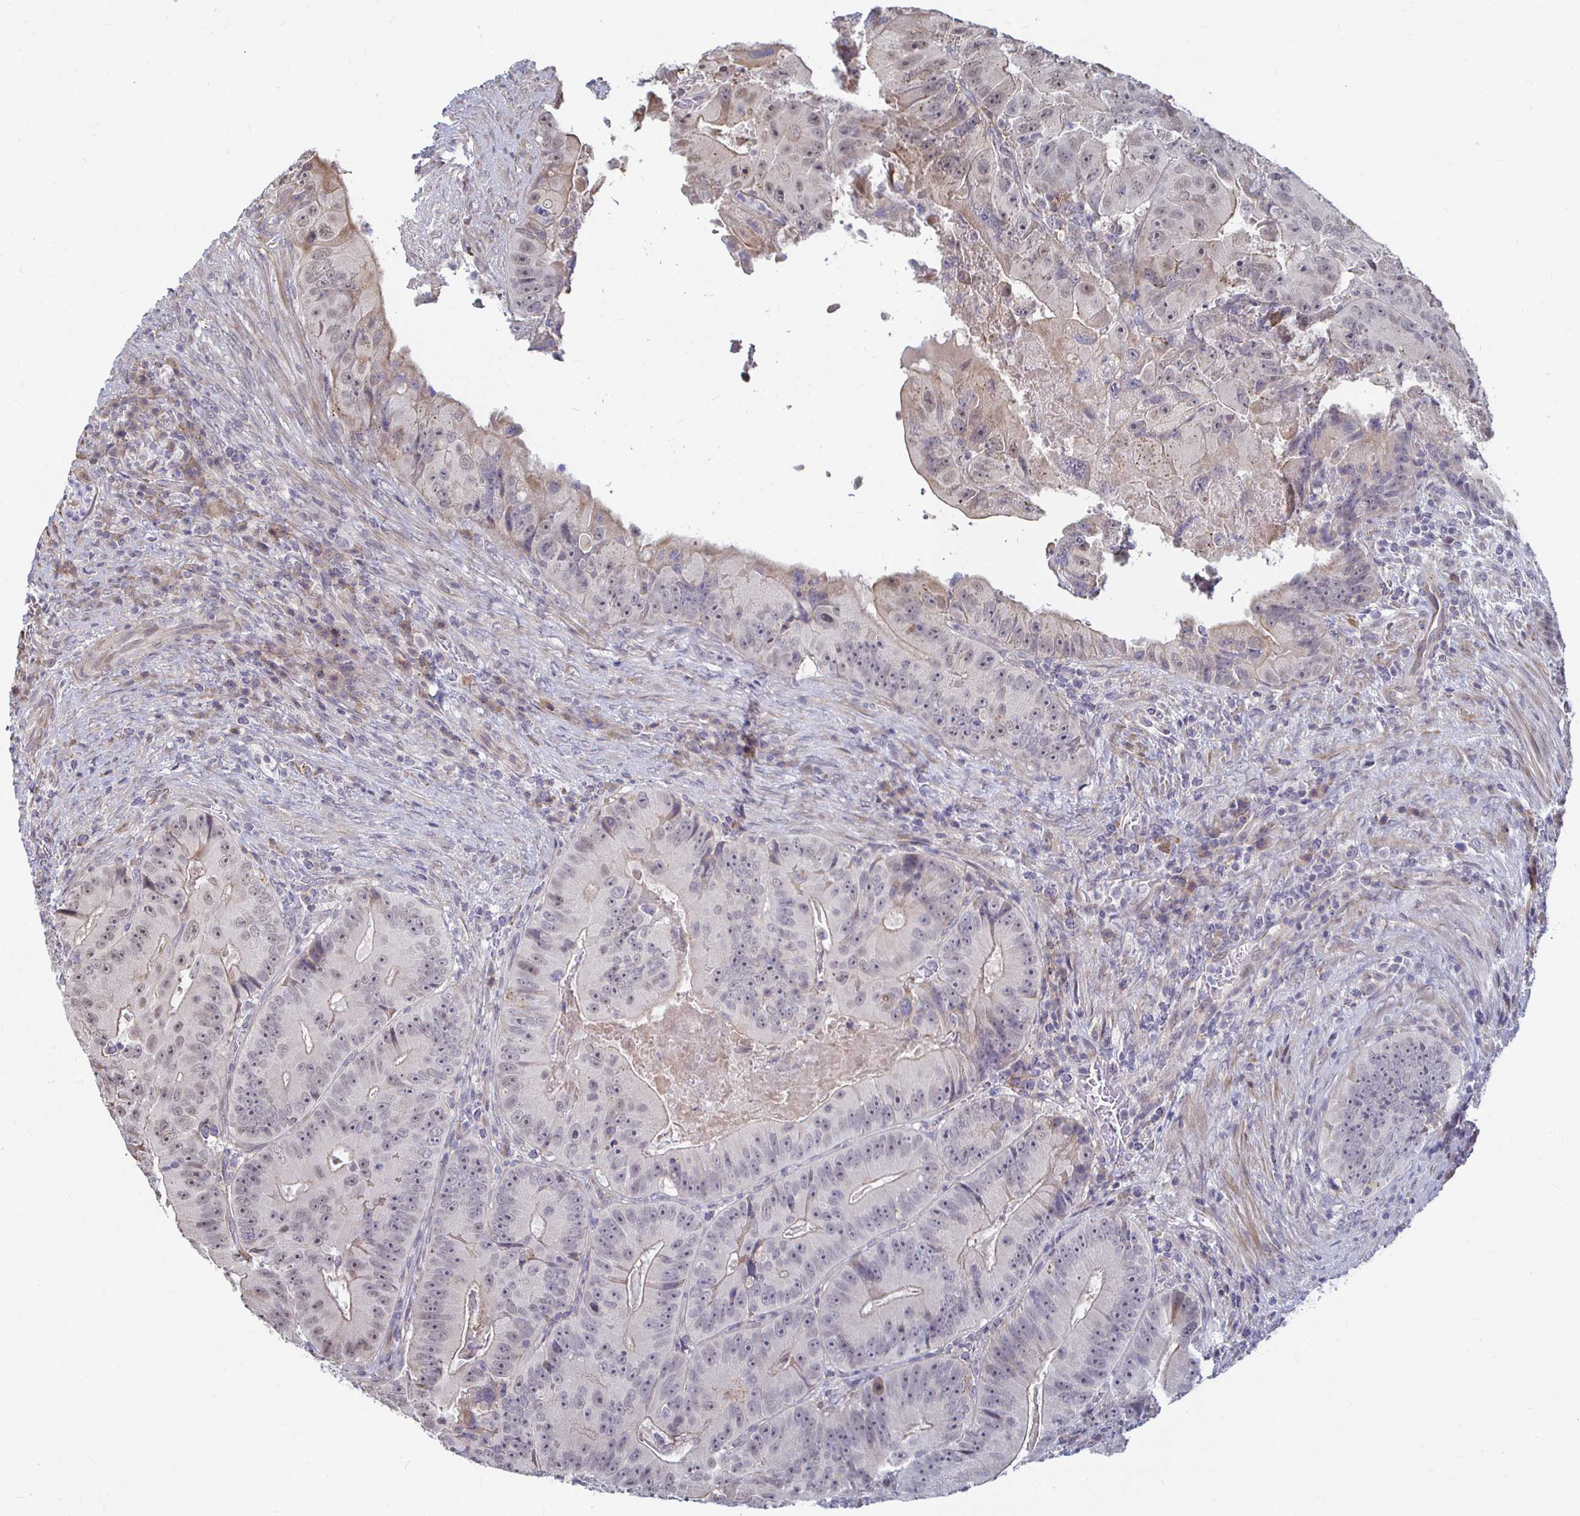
{"staining": {"intensity": "negative", "quantity": "none", "location": "none"}, "tissue": "colorectal cancer", "cell_type": "Tumor cells", "image_type": "cancer", "snomed": [{"axis": "morphology", "description": "Adenocarcinoma, NOS"}, {"axis": "topography", "description": "Colon"}], "caption": "This is a image of immunohistochemistry staining of colorectal cancer (adenocarcinoma), which shows no expression in tumor cells.", "gene": "CAPN11", "patient": {"sex": "female", "age": 86}}